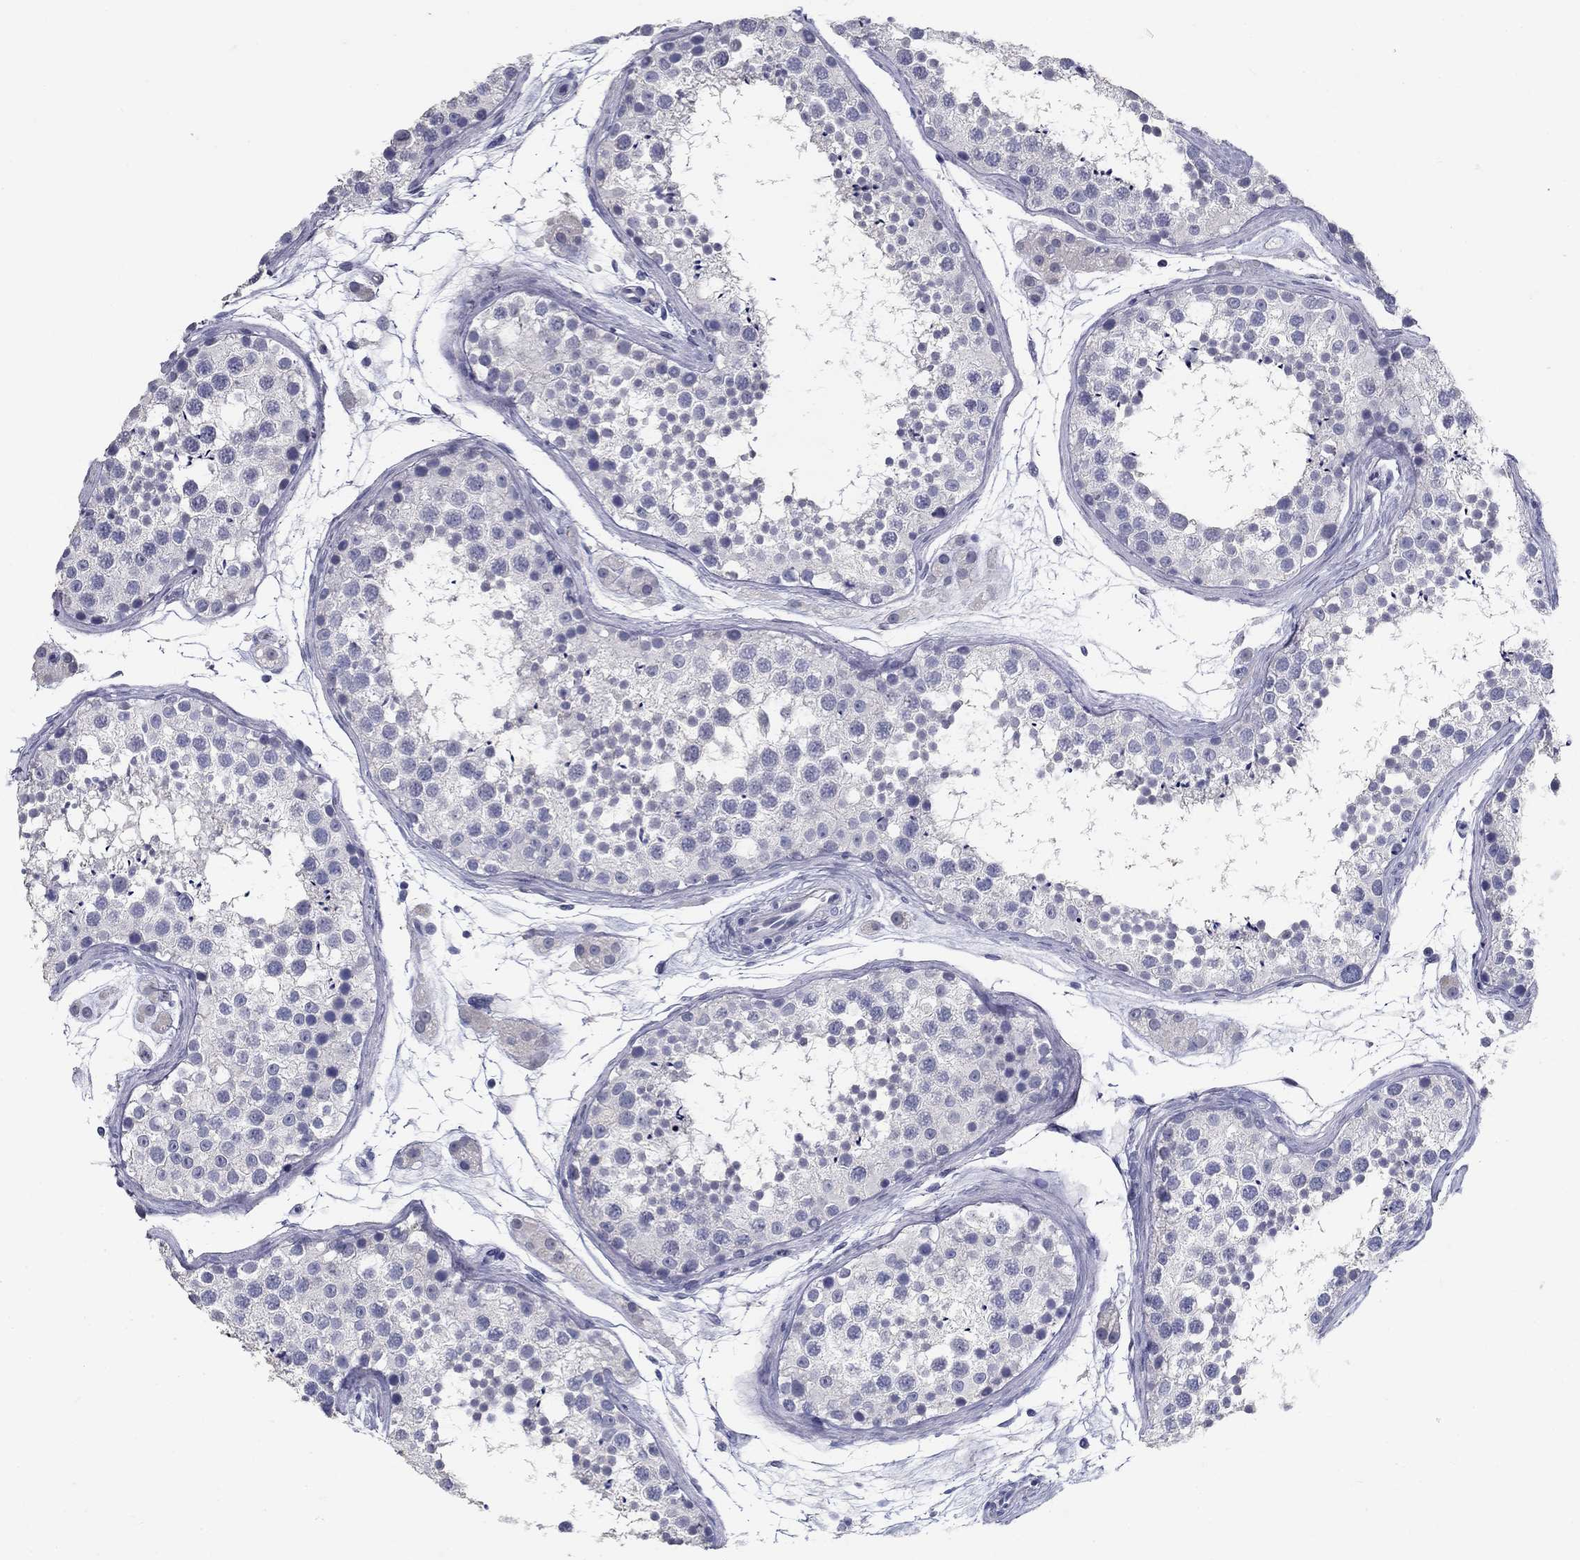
{"staining": {"intensity": "negative", "quantity": "none", "location": "none"}, "tissue": "testis", "cell_type": "Cells in seminiferous ducts", "image_type": "normal", "snomed": [{"axis": "morphology", "description": "Normal tissue, NOS"}, {"axis": "topography", "description": "Testis"}], "caption": "Immunohistochemistry (IHC) photomicrograph of normal testis: human testis stained with DAB (3,3'-diaminobenzidine) demonstrates no significant protein positivity in cells in seminiferous ducts. The staining was performed using DAB to visualize the protein expression in brown, while the nuclei were stained in blue with hematoxylin (Magnification: 20x).", "gene": "POMC", "patient": {"sex": "male", "age": 41}}